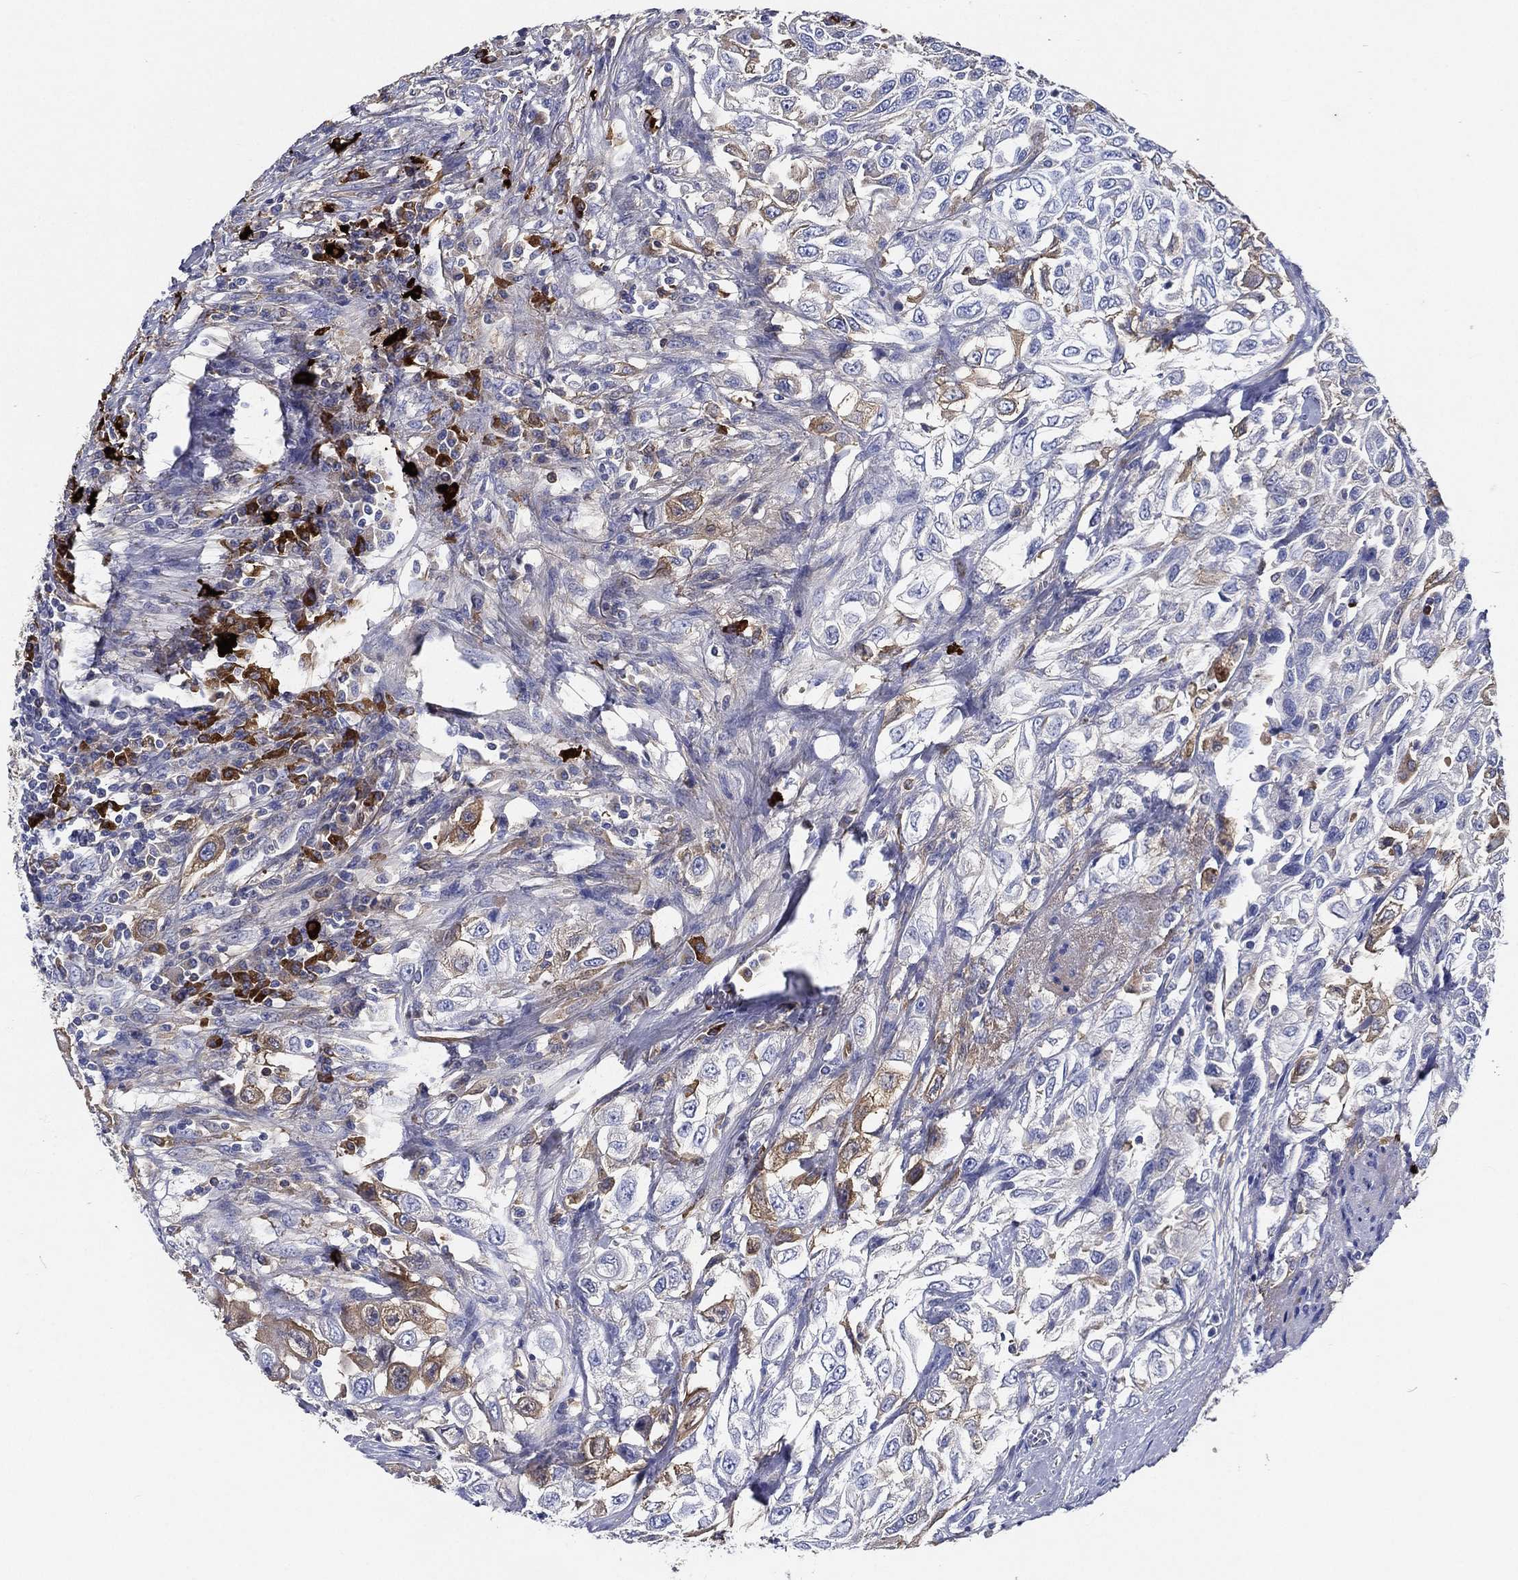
{"staining": {"intensity": "moderate", "quantity": "<25%", "location": "cytoplasmic/membranous"}, "tissue": "urothelial cancer", "cell_type": "Tumor cells", "image_type": "cancer", "snomed": [{"axis": "morphology", "description": "Urothelial carcinoma, High grade"}, {"axis": "topography", "description": "Urinary bladder"}], "caption": "Protein expression by IHC reveals moderate cytoplasmic/membranous expression in approximately <25% of tumor cells in urothelial cancer.", "gene": "TMPRSS11D", "patient": {"sex": "female", "age": 56}}